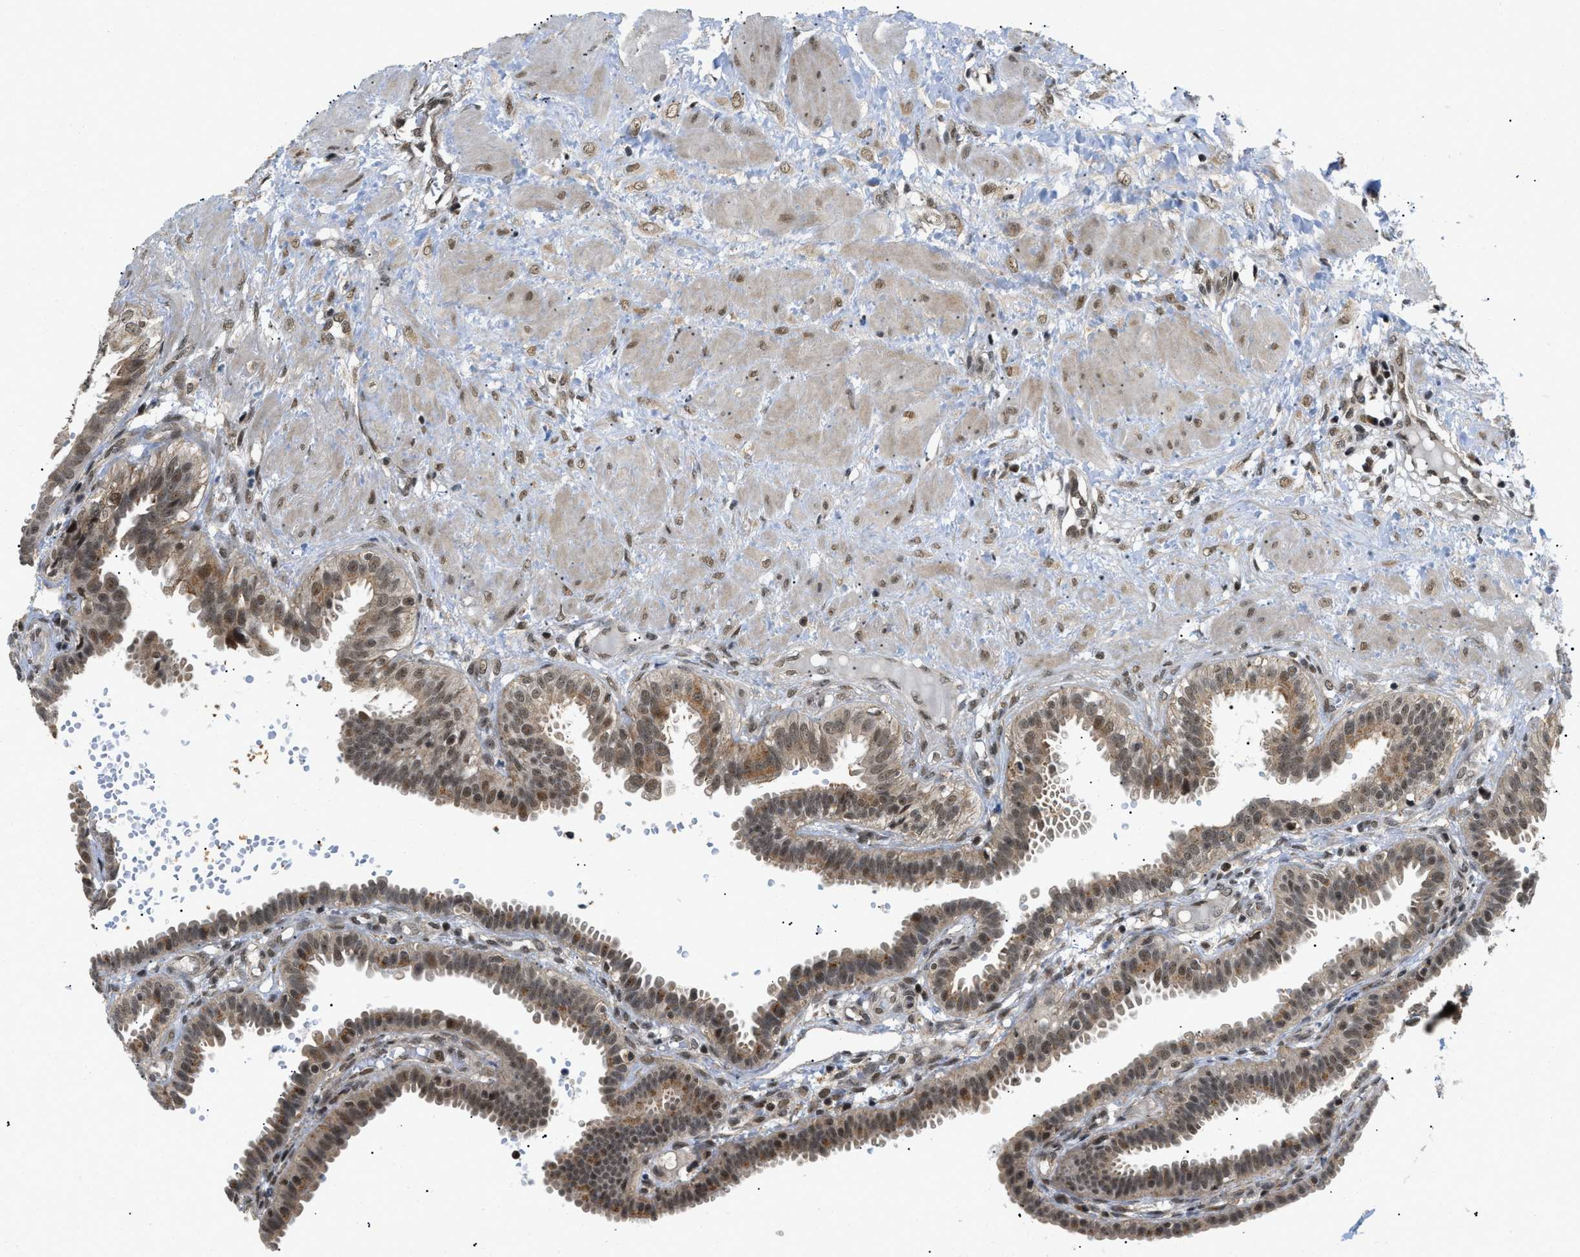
{"staining": {"intensity": "weak", "quantity": ">75%", "location": "cytoplasmic/membranous,nuclear"}, "tissue": "fallopian tube", "cell_type": "Glandular cells", "image_type": "normal", "snomed": [{"axis": "morphology", "description": "Normal tissue, NOS"}, {"axis": "topography", "description": "Fallopian tube"}, {"axis": "topography", "description": "Placenta"}], "caption": "IHC histopathology image of benign fallopian tube: fallopian tube stained using immunohistochemistry (IHC) reveals low levels of weak protein expression localized specifically in the cytoplasmic/membranous,nuclear of glandular cells, appearing as a cytoplasmic/membranous,nuclear brown color.", "gene": "ZBTB11", "patient": {"sex": "female", "age": 34}}